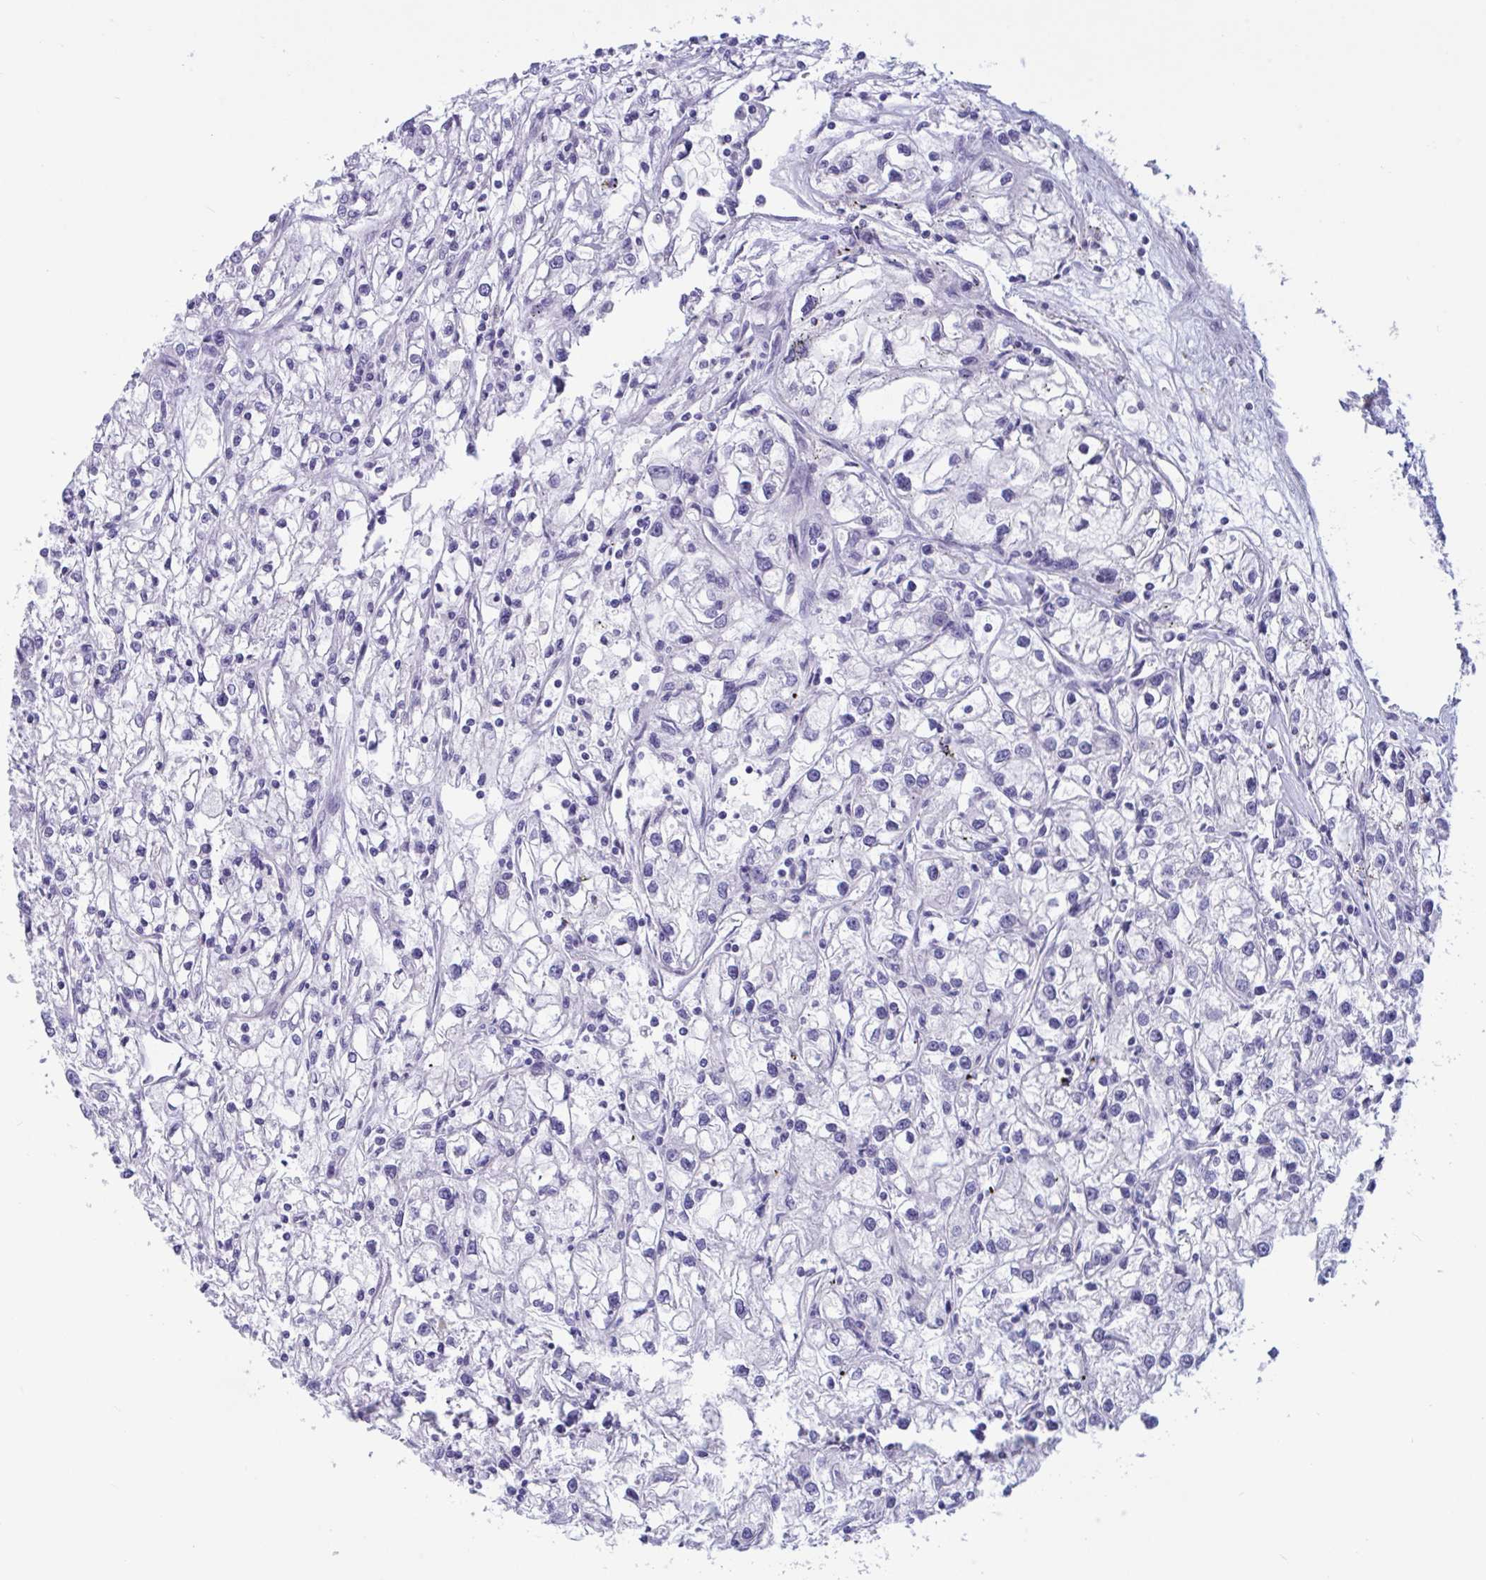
{"staining": {"intensity": "negative", "quantity": "none", "location": "none"}, "tissue": "renal cancer", "cell_type": "Tumor cells", "image_type": "cancer", "snomed": [{"axis": "morphology", "description": "Adenocarcinoma, NOS"}, {"axis": "topography", "description": "Kidney"}], "caption": "An IHC histopathology image of renal cancer (adenocarcinoma) is shown. There is no staining in tumor cells of renal cancer (adenocarcinoma).", "gene": "OXLD1", "patient": {"sex": "female", "age": 59}}